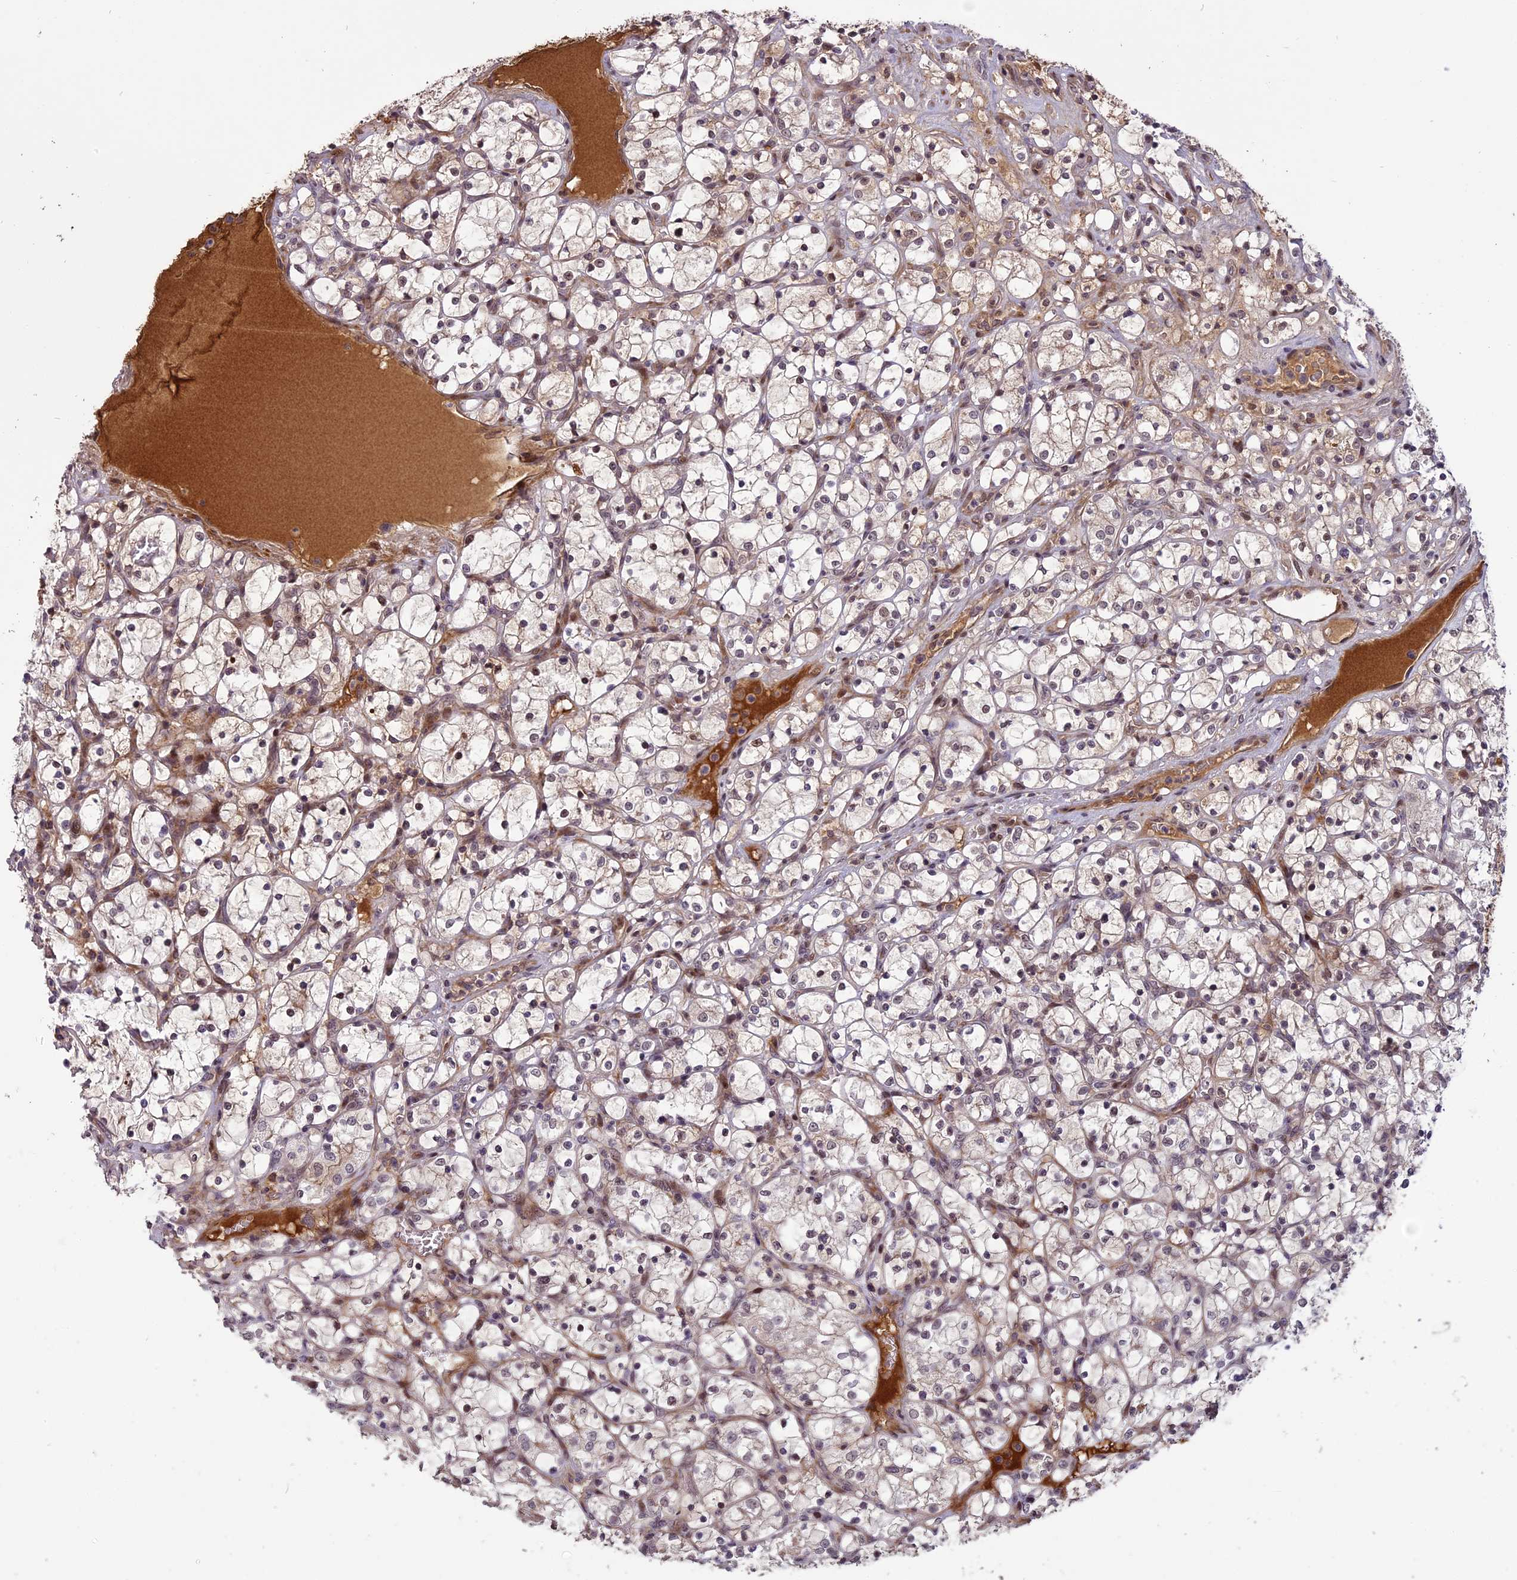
{"staining": {"intensity": "weak", "quantity": "25%-75%", "location": "cytoplasmic/membranous,nuclear"}, "tissue": "renal cancer", "cell_type": "Tumor cells", "image_type": "cancer", "snomed": [{"axis": "morphology", "description": "Adenocarcinoma, NOS"}, {"axis": "topography", "description": "Kidney"}], "caption": "Tumor cells demonstrate weak cytoplasmic/membranous and nuclear positivity in approximately 25%-75% of cells in renal cancer. (IHC, brightfield microscopy, high magnification).", "gene": "ENHO", "patient": {"sex": "female", "age": 69}}